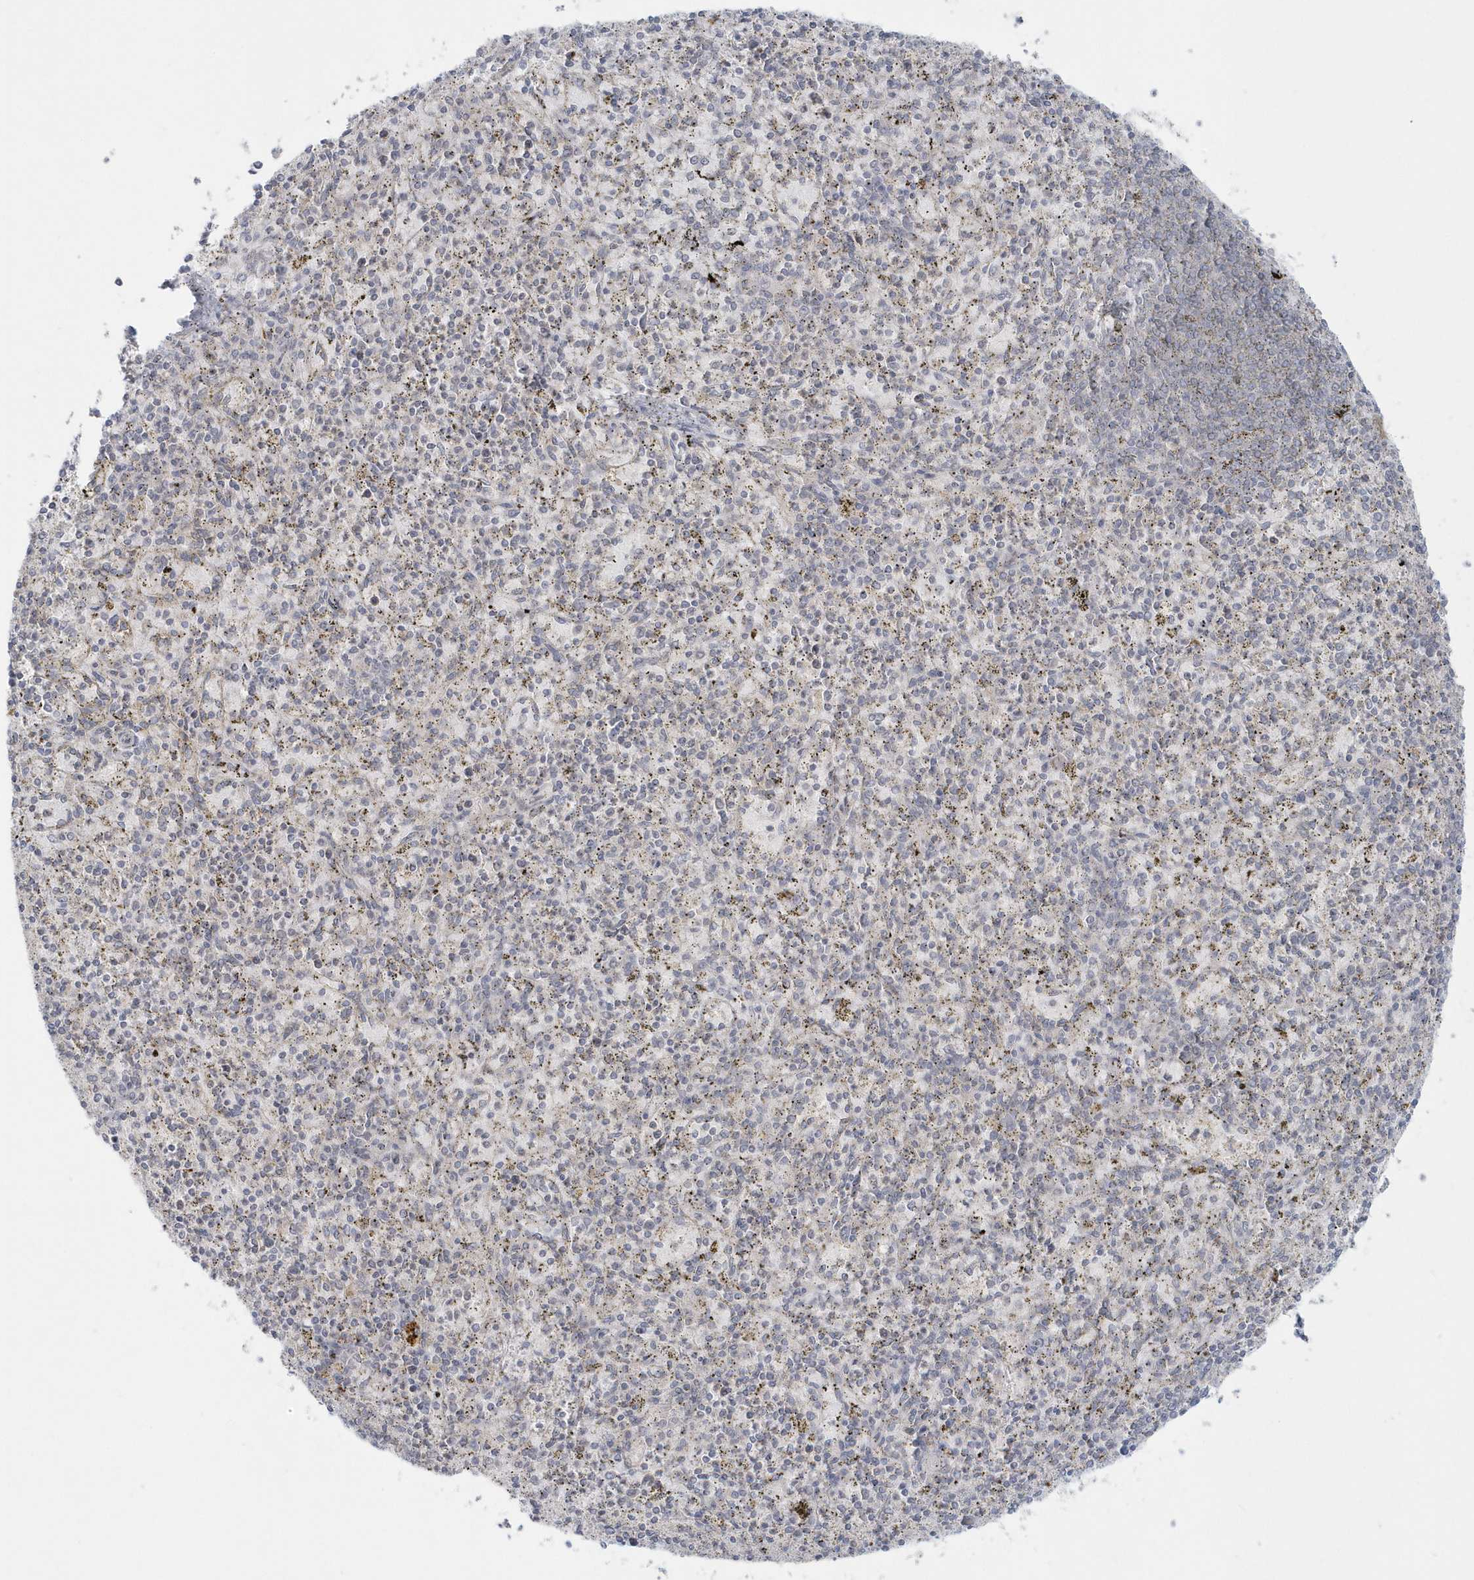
{"staining": {"intensity": "negative", "quantity": "none", "location": "none"}, "tissue": "spleen", "cell_type": "Cells in red pulp", "image_type": "normal", "snomed": [{"axis": "morphology", "description": "Normal tissue, NOS"}, {"axis": "topography", "description": "Spleen"}], "caption": "Cells in red pulp are negative for protein expression in benign human spleen. (Stains: DAB immunohistochemistry with hematoxylin counter stain, Microscopy: brightfield microscopy at high magnification).", "gene": "BLTP3A", "patient": {"sex": "male", "age": 72}}